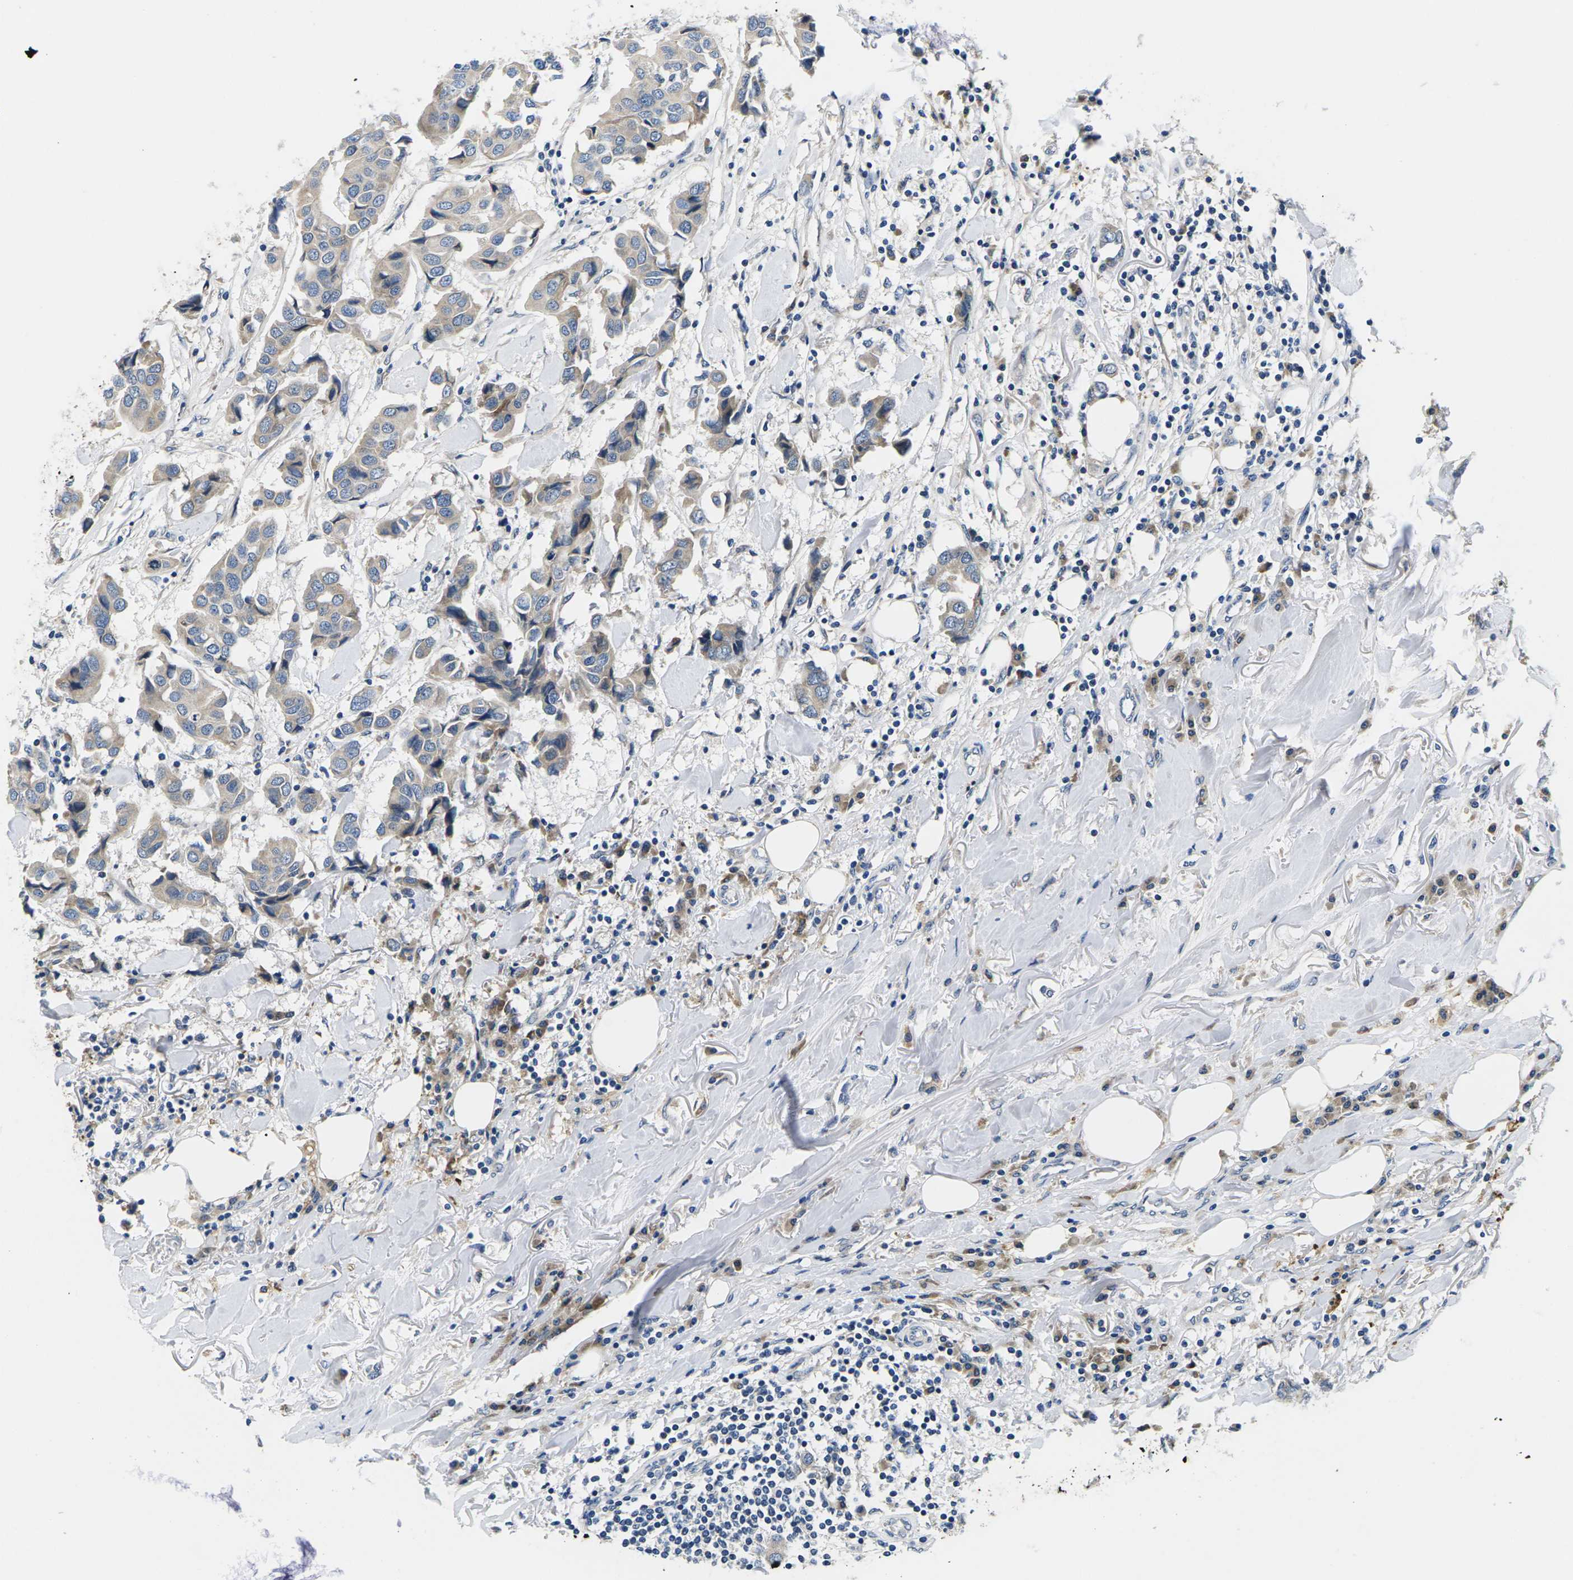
{"staining": {"intensity": "weak", "quantity": ">75%", "location": "cytoplasmic/membranous"}, "tissue": "breast cancer", "cell_type": "Tumor cells", "image_type": "cancer", "snomed": [{"axis": "morphology", "description": "Duct carcinoma"}, {"axis": "topography", "description": "Breast"}], "caption": "About >75% of tumor cells in breast cancer demonstrate weak cytoplasmic/membranous protein positivity as visualized by brown immunohistochemical staining.", "gene": "ERGIC3", "patient": {"sex": "female", "age": 80}}